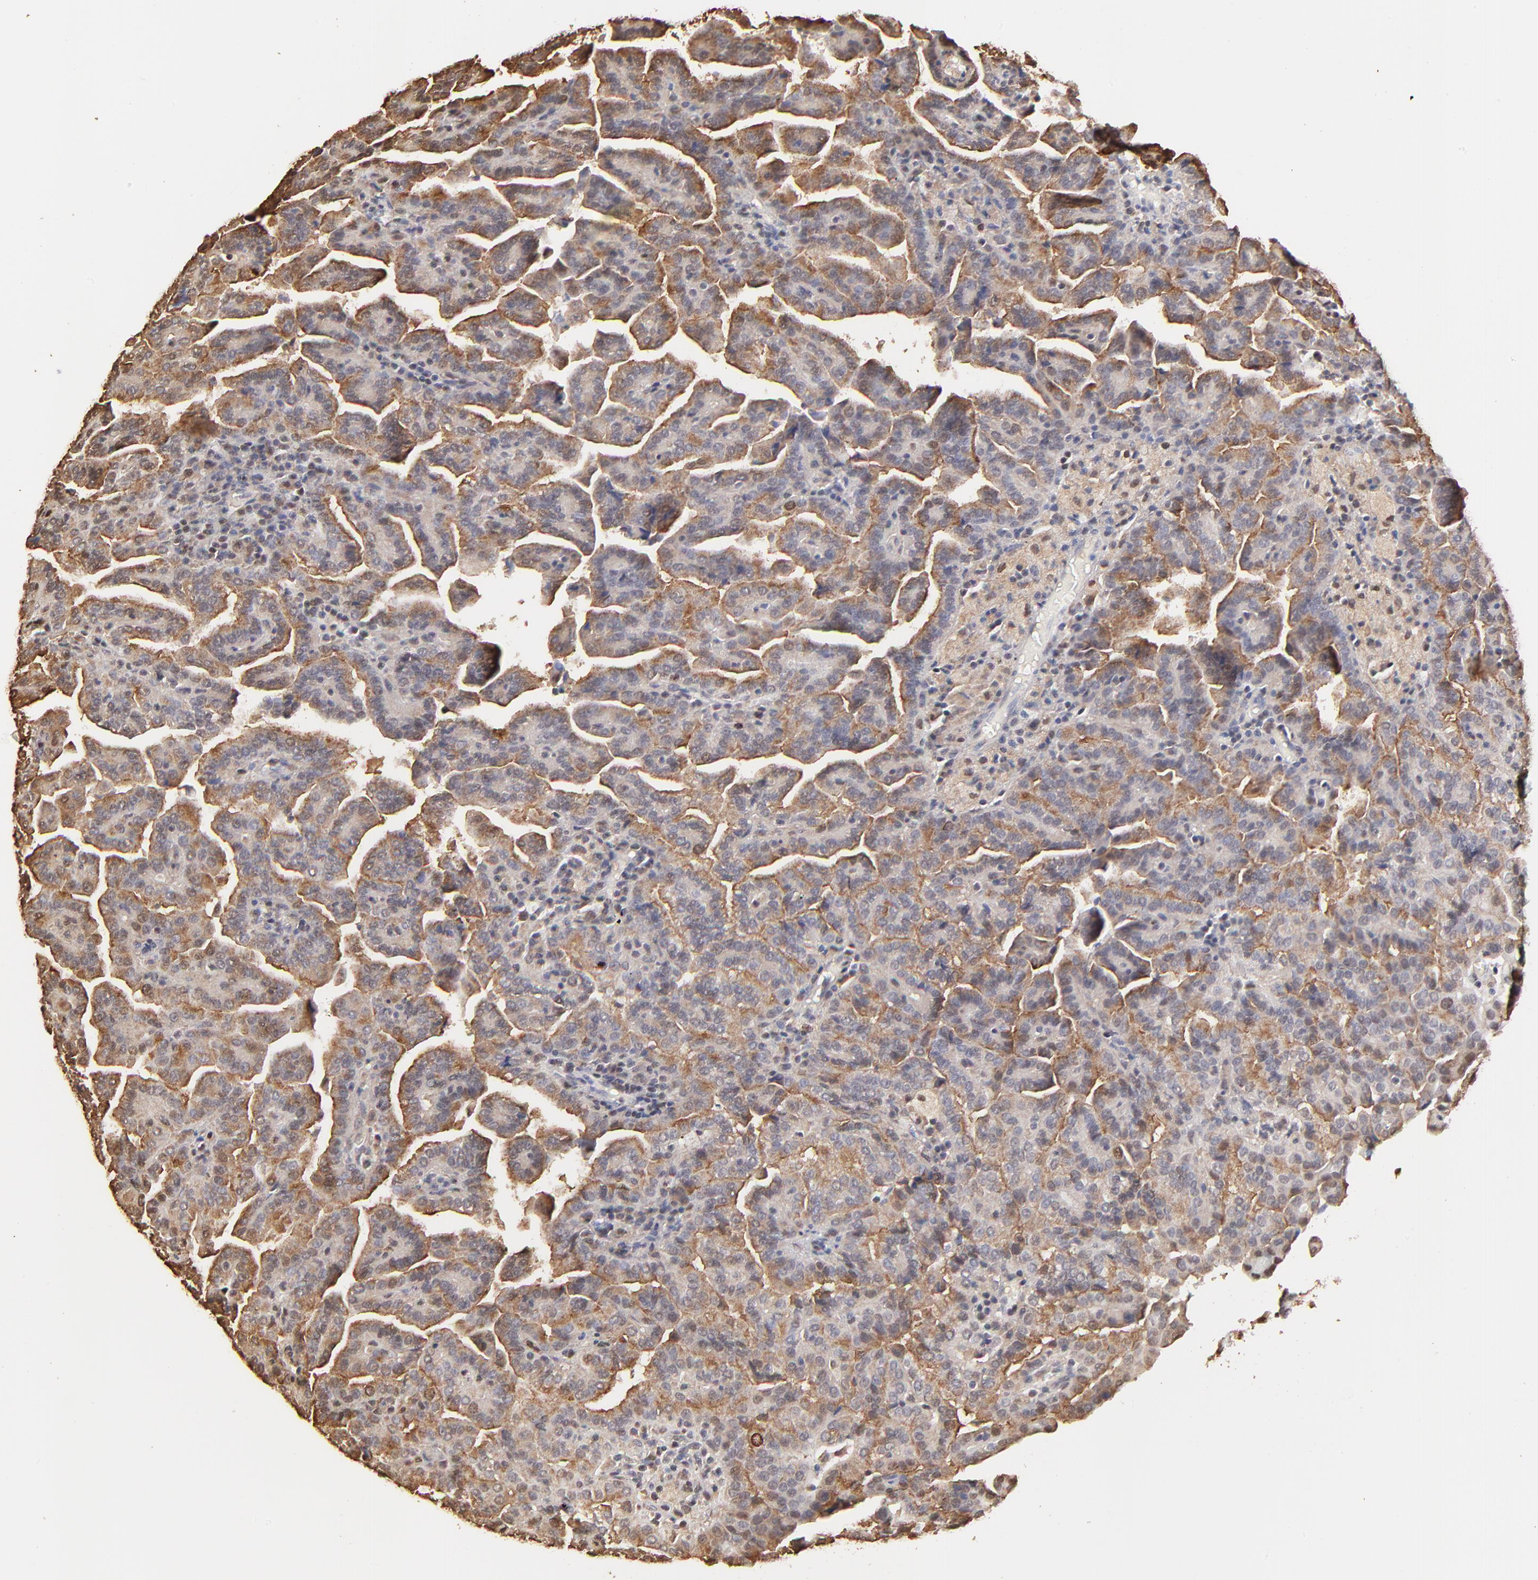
{"staining": {"intensity": "weak", "quantity": ">75%", "location": "cytoplasmic/membranous"}, "tissue": "renal cancer", "cell_type": "Tumor cells", "image_type": "cancer", "snomed": [{"axis": "morphology", "description": "Adenocarcinoma, NOS"}, {"axis": "topography", "description": "Kidney"}], "caption": "A micrograph showing weak cytoplasmic/membranous positivity in about >75% of tumor cells in adenocarcinoma (renal), as visualized by brown immunohistochemical staining.", "gene": "BIRC5", "patient": {"sex": "male", "age": 61}}